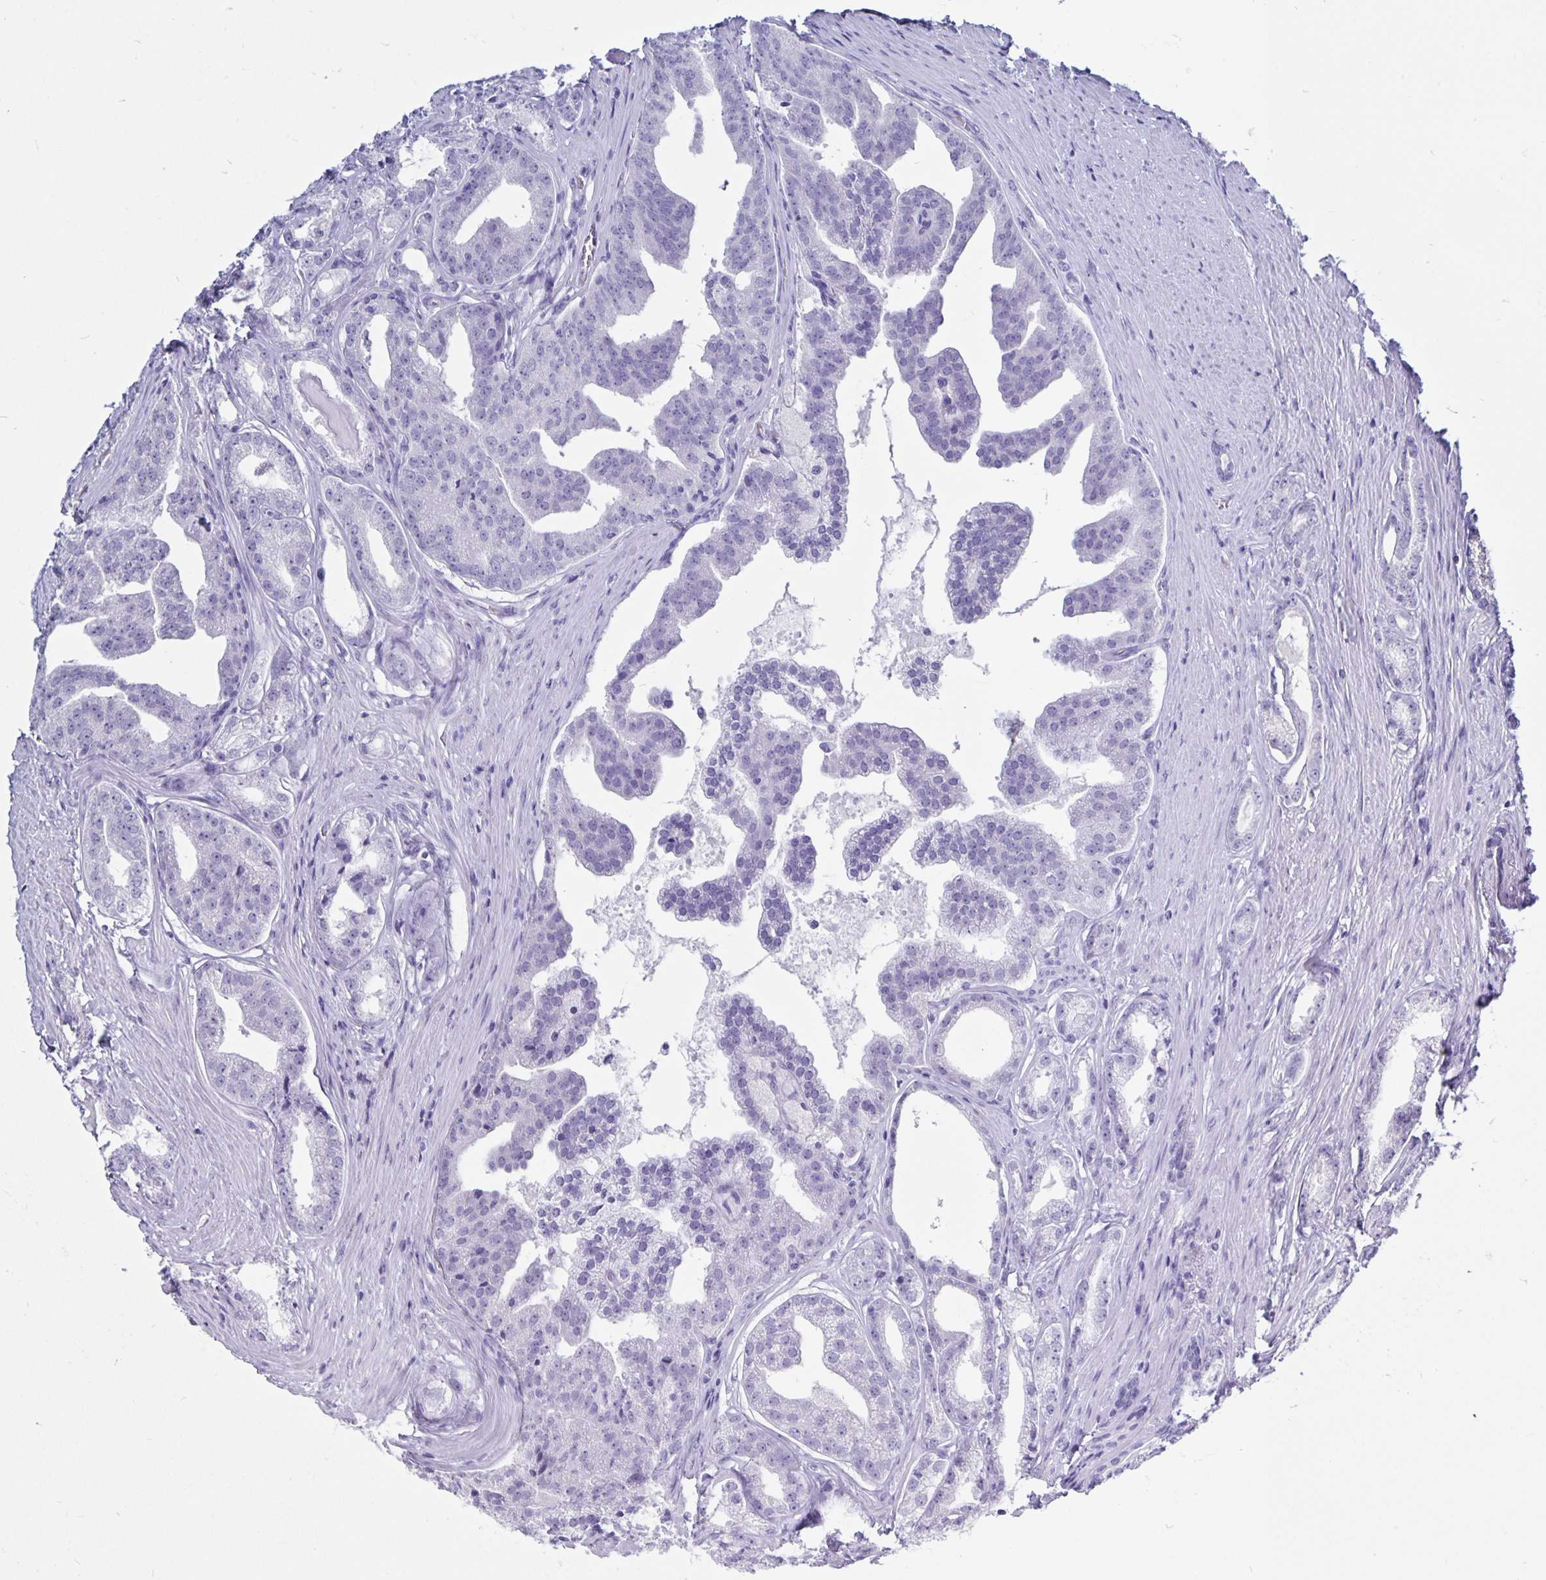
{"staining": {"intensity": "negative", "quantity": "none", "location": "none"}, "tissue": "prostate cancer", "cell_type": "Tumor cells", "image_type": "cancer", "snomed": [{"axis": "morphology", "description": "Adenocarcinoma, Low grade"}, {"axis": "topography", "description": "Prostate"}], "caption": "There is no significant positivity in tumor cells of prostate cancer (adenocarcinoma (low-grade)).", "gene": "ODF3B", "patient": {"sex": "male", "age": 65}}